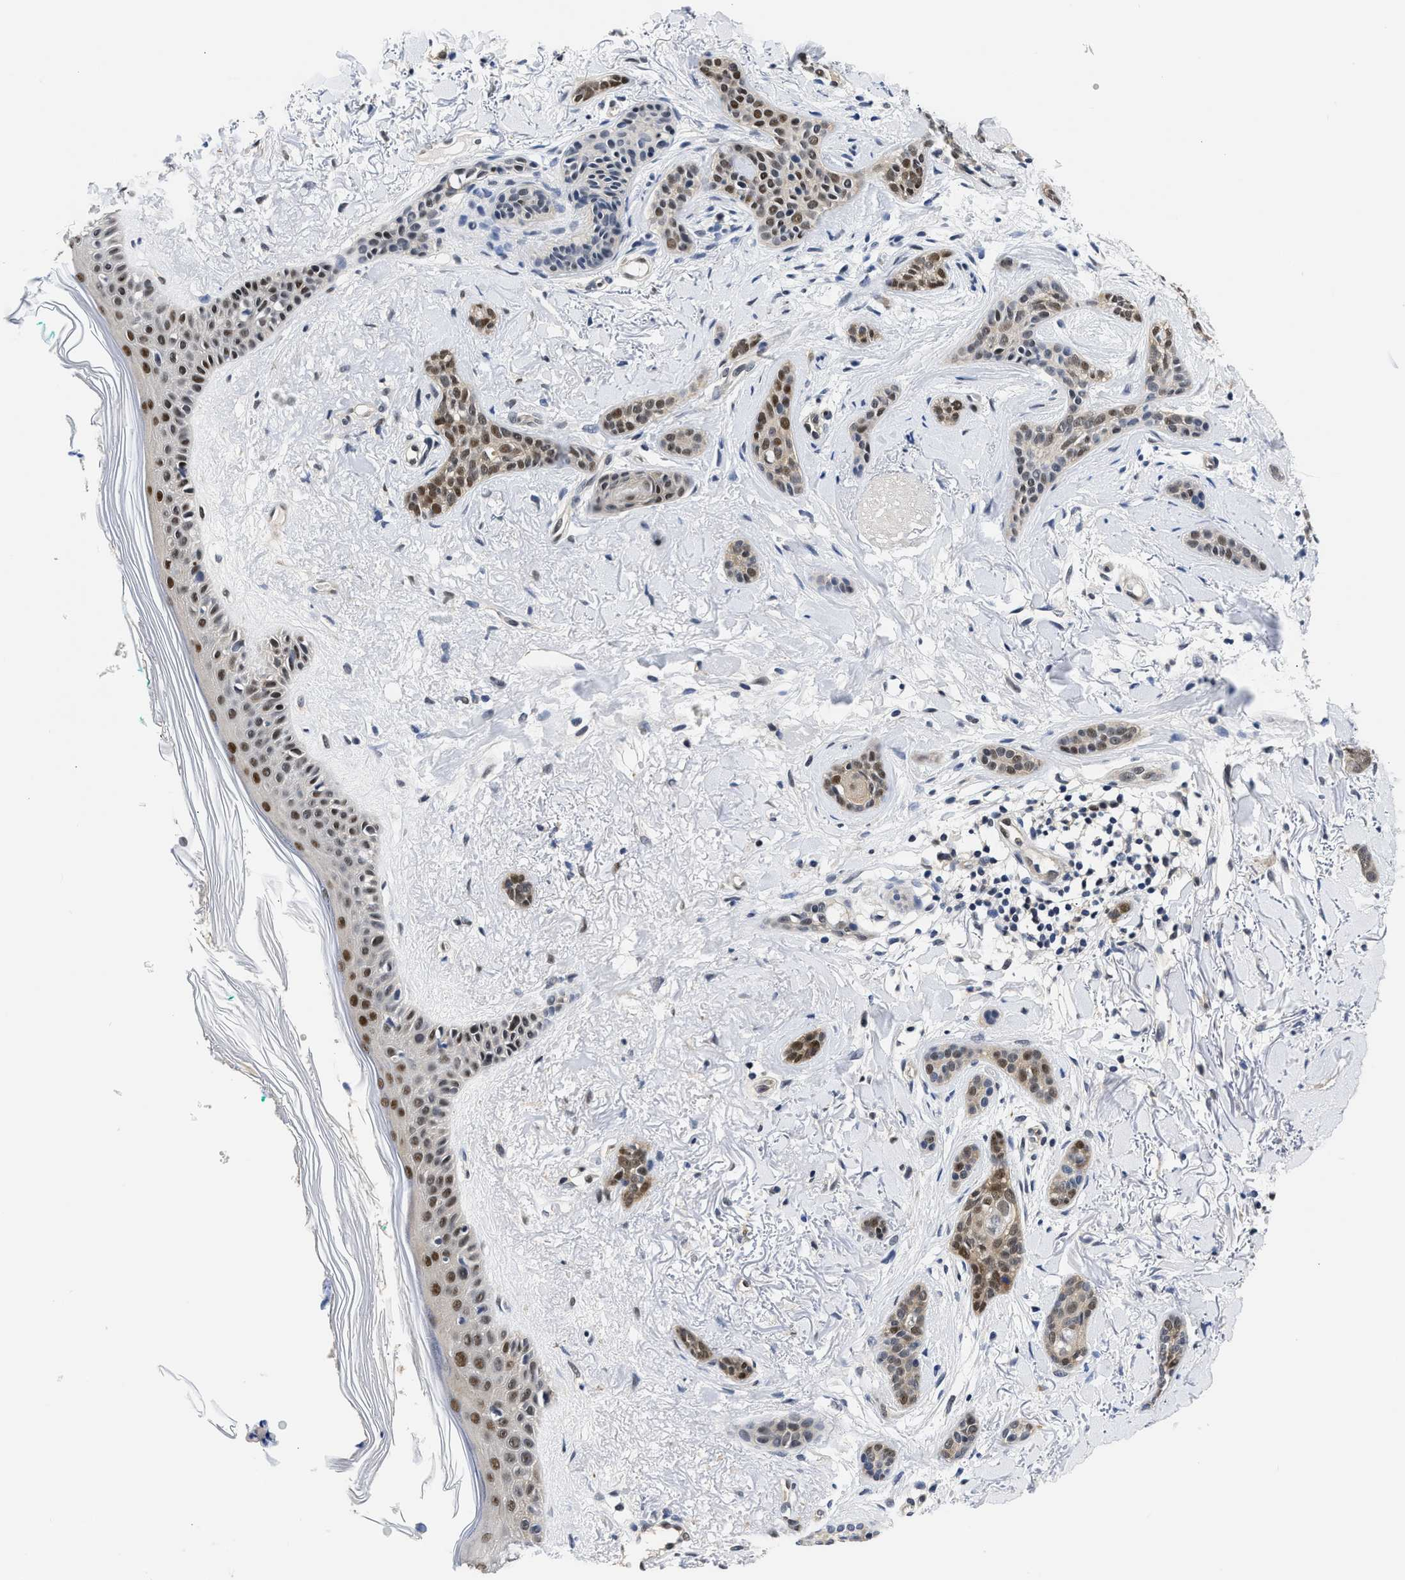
{"staining": {"intensity": "moderate", "quantity": "25%-75%", "location": "cytoplasmic/membranous,nuclear"}, "tissue": "skin cancer", "cell_type": "Tumor cells", "image_type": "cancer", "snomed": [{"axis": "morphology", "description": "Basal cell carcinoma"}, {"axis": "morphology", "description": "Adnexal tumor, benign"}, {"axis": "topography", "description": "Skin"}], "caption": "High-magnification brightfield microscopy of skin cancer stained with DAB (3,3'-diaminobenzidine) (brown) and counterstained with hematoxylin (blue). tumor cells exhibit moderate cytoplasmic/membranous and nuclear expression is present in about25%-75% of cells.", "gene": "XPO5", "patient": {"sex": "female", "age": 42}}